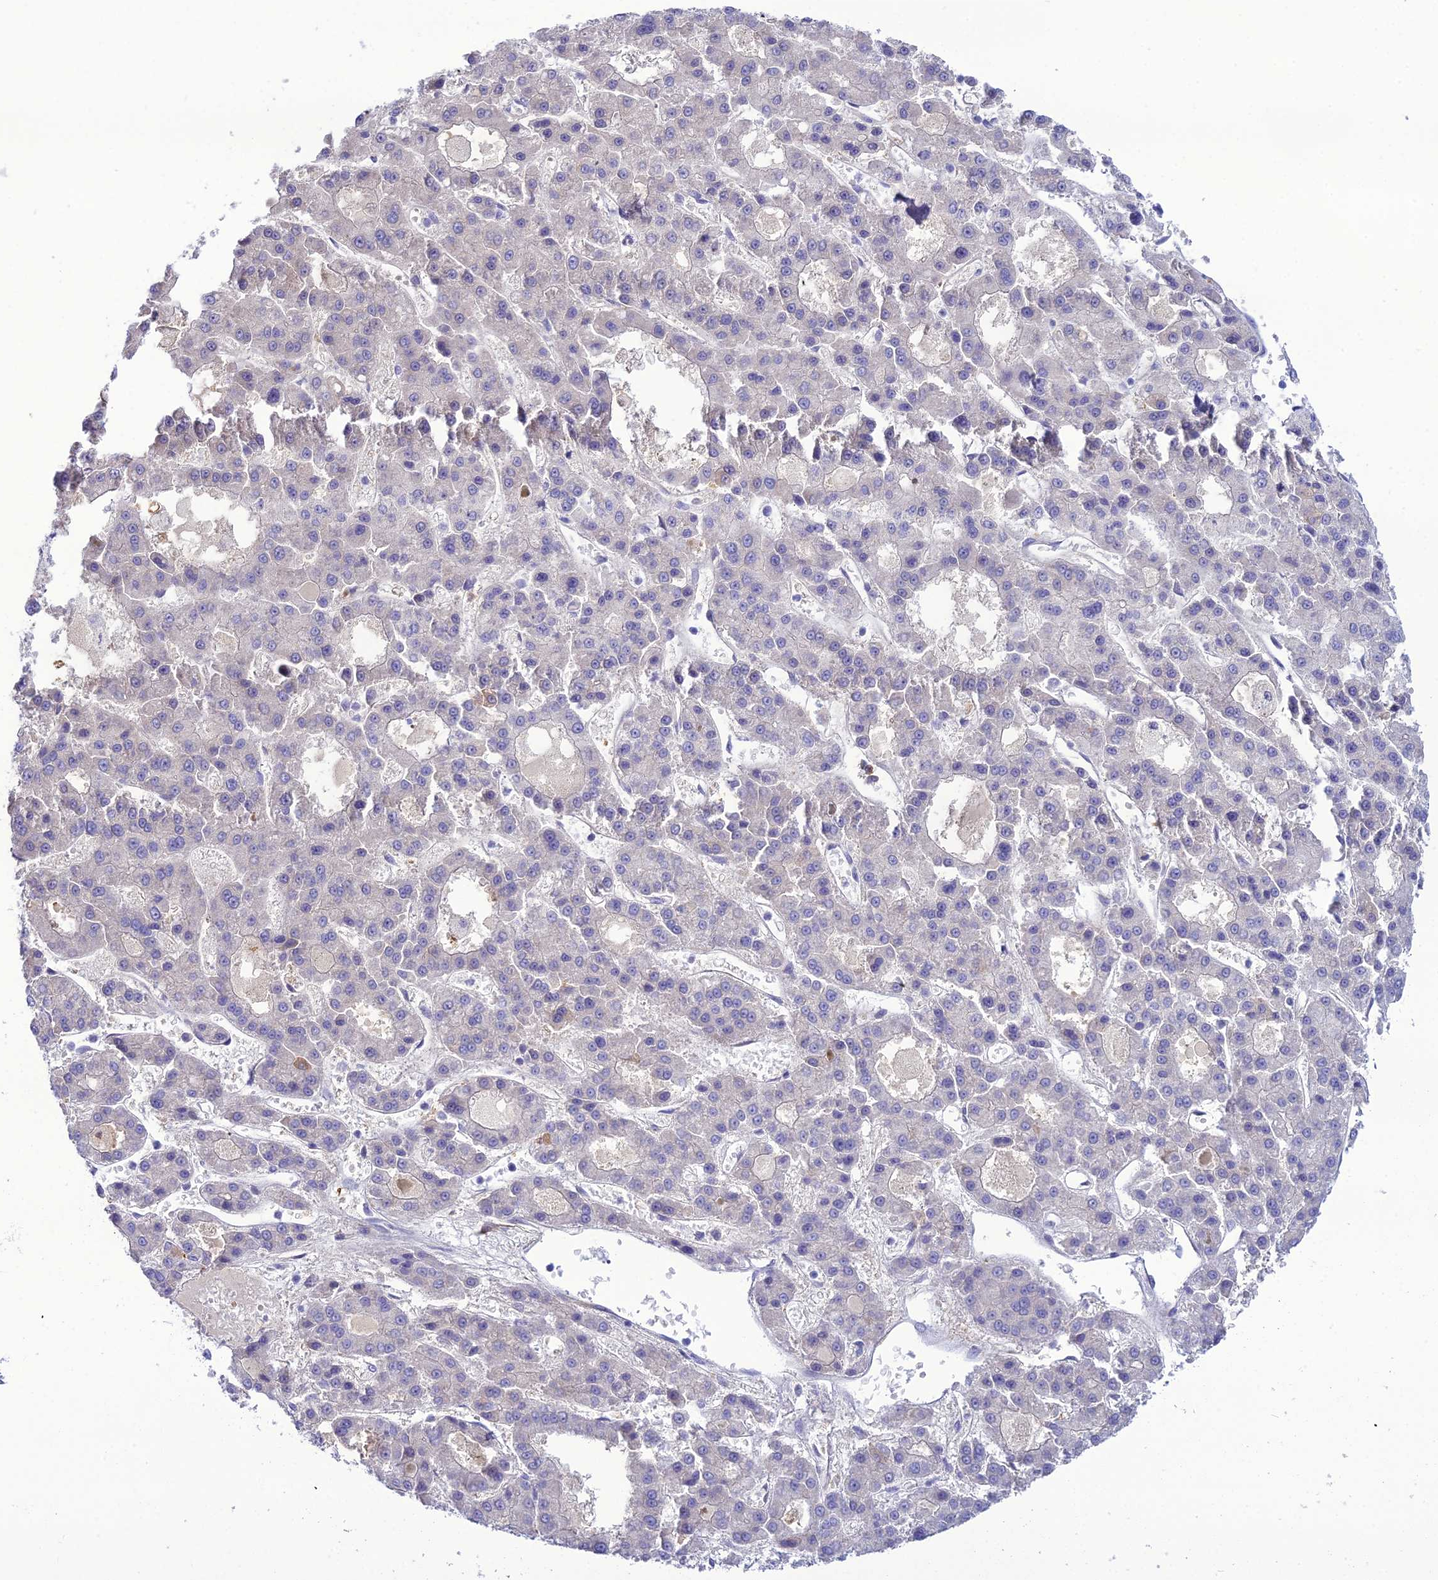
{"staining": {"intensity": "negative", "quantity": "none", "location": "none"}, "tissue": "liver cancer", "cell_type": "Tumor cells", "image_type": "cancer", "snomed": [{"axis": "morphology", "description": "Carcinoma, Hepatocellular, NOS"}, {"axis": "topography", "description": "Liver"}], "caption": "DAB immunohistochemical staining of human hepatocellular carcinoma (liver) reveals no significant staining in tumor cells.", "gene": "MB21D2", "patient": {"sex": "male", "age": 70}}